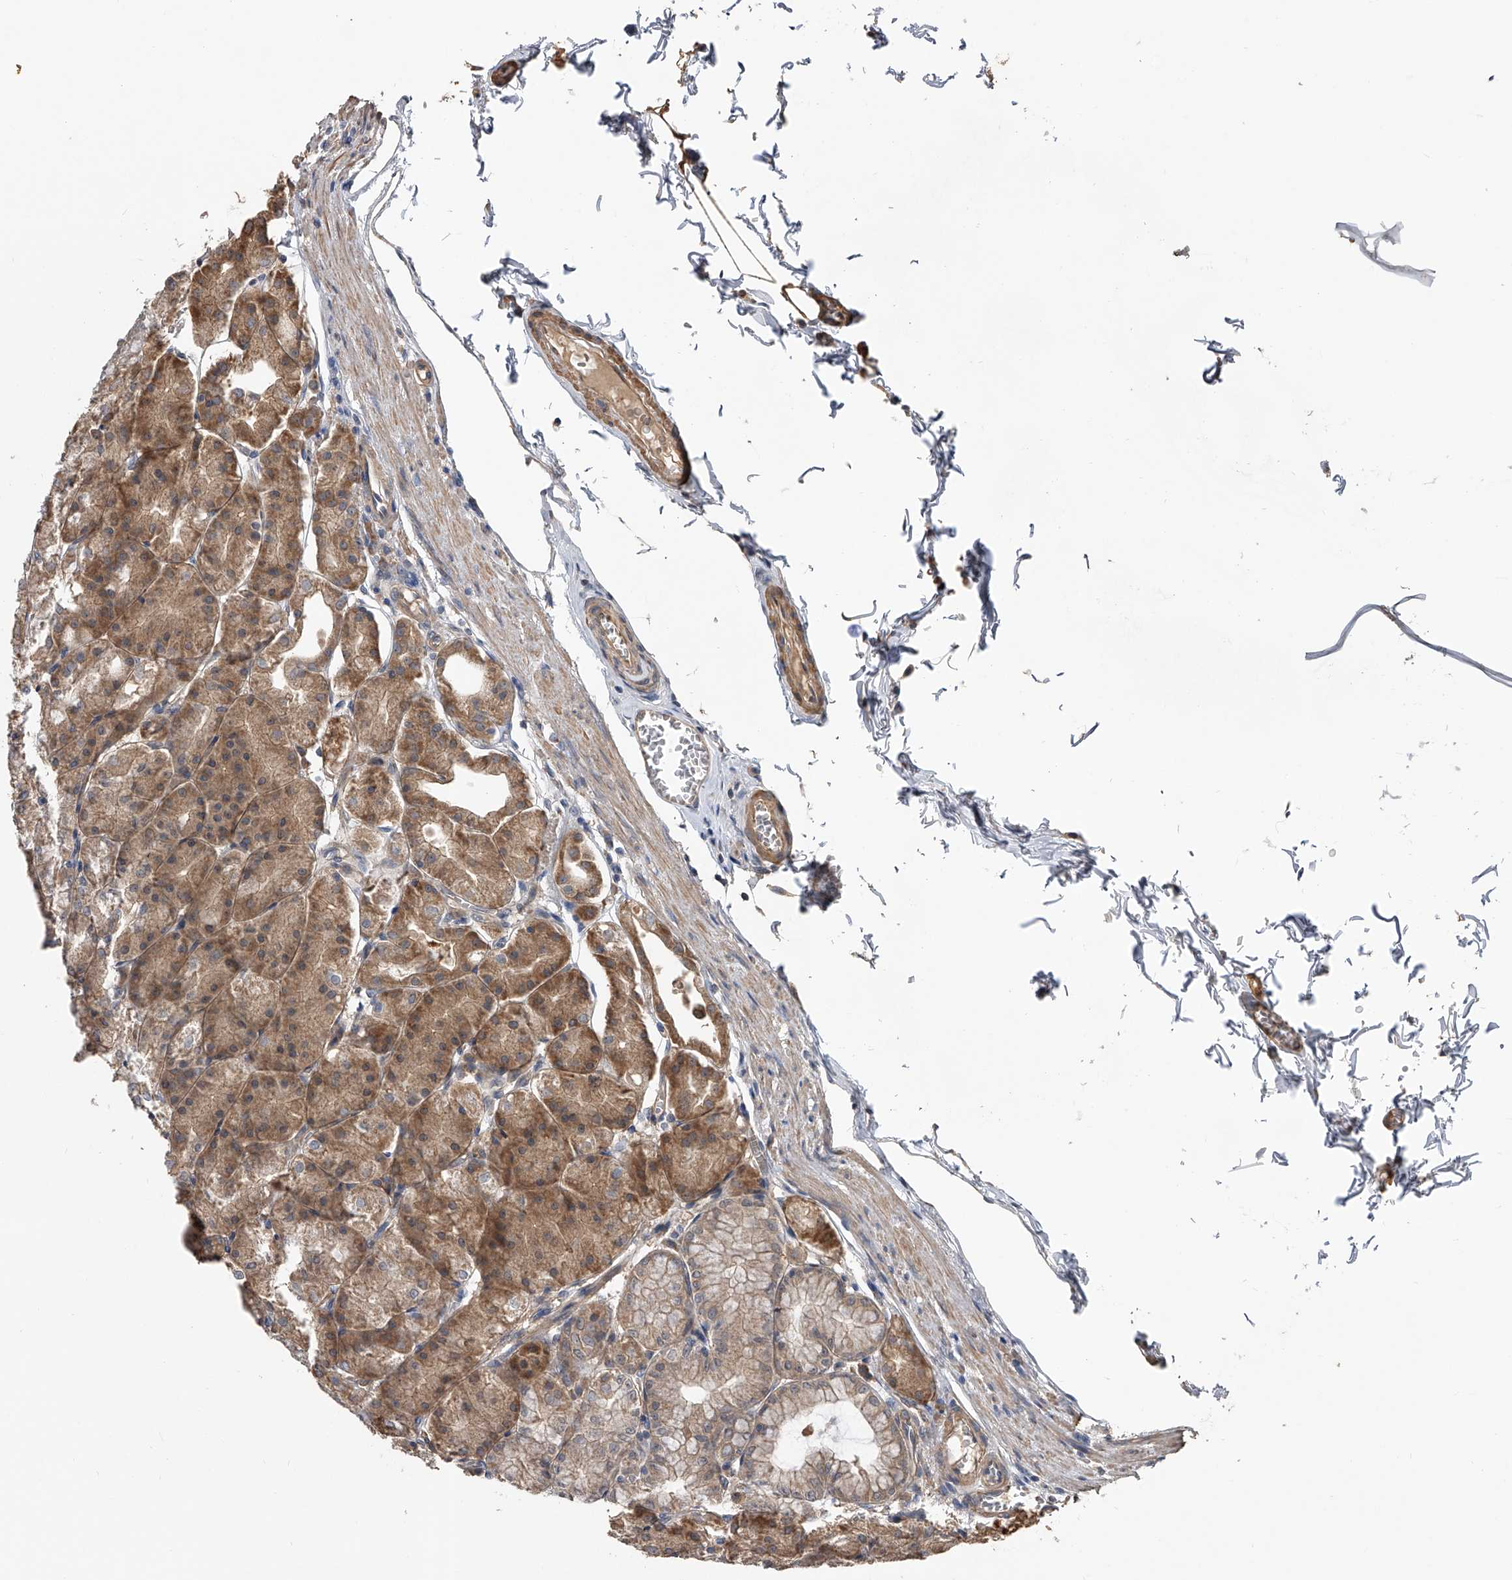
{"staining": {"intensity": "moderate", "quantity": ">75%", "location": "cytoplasmic/membranous"}, "tissue": "stomach", "cell_type": "Glandular cells", "image_type": "normal", "snomed": [{"axis": "morphology", "description": "Normal tissue, NOS"}, {"axis": "topography", "description": "Stomach, lower"}], "caption": "A brown stain highlights moderate cytoplasmic/membranous staining of a protein in glandular cells of unremarkable stomach.", "gene": "CFAP298", "patient": {"sex": "male", "age": 71}}